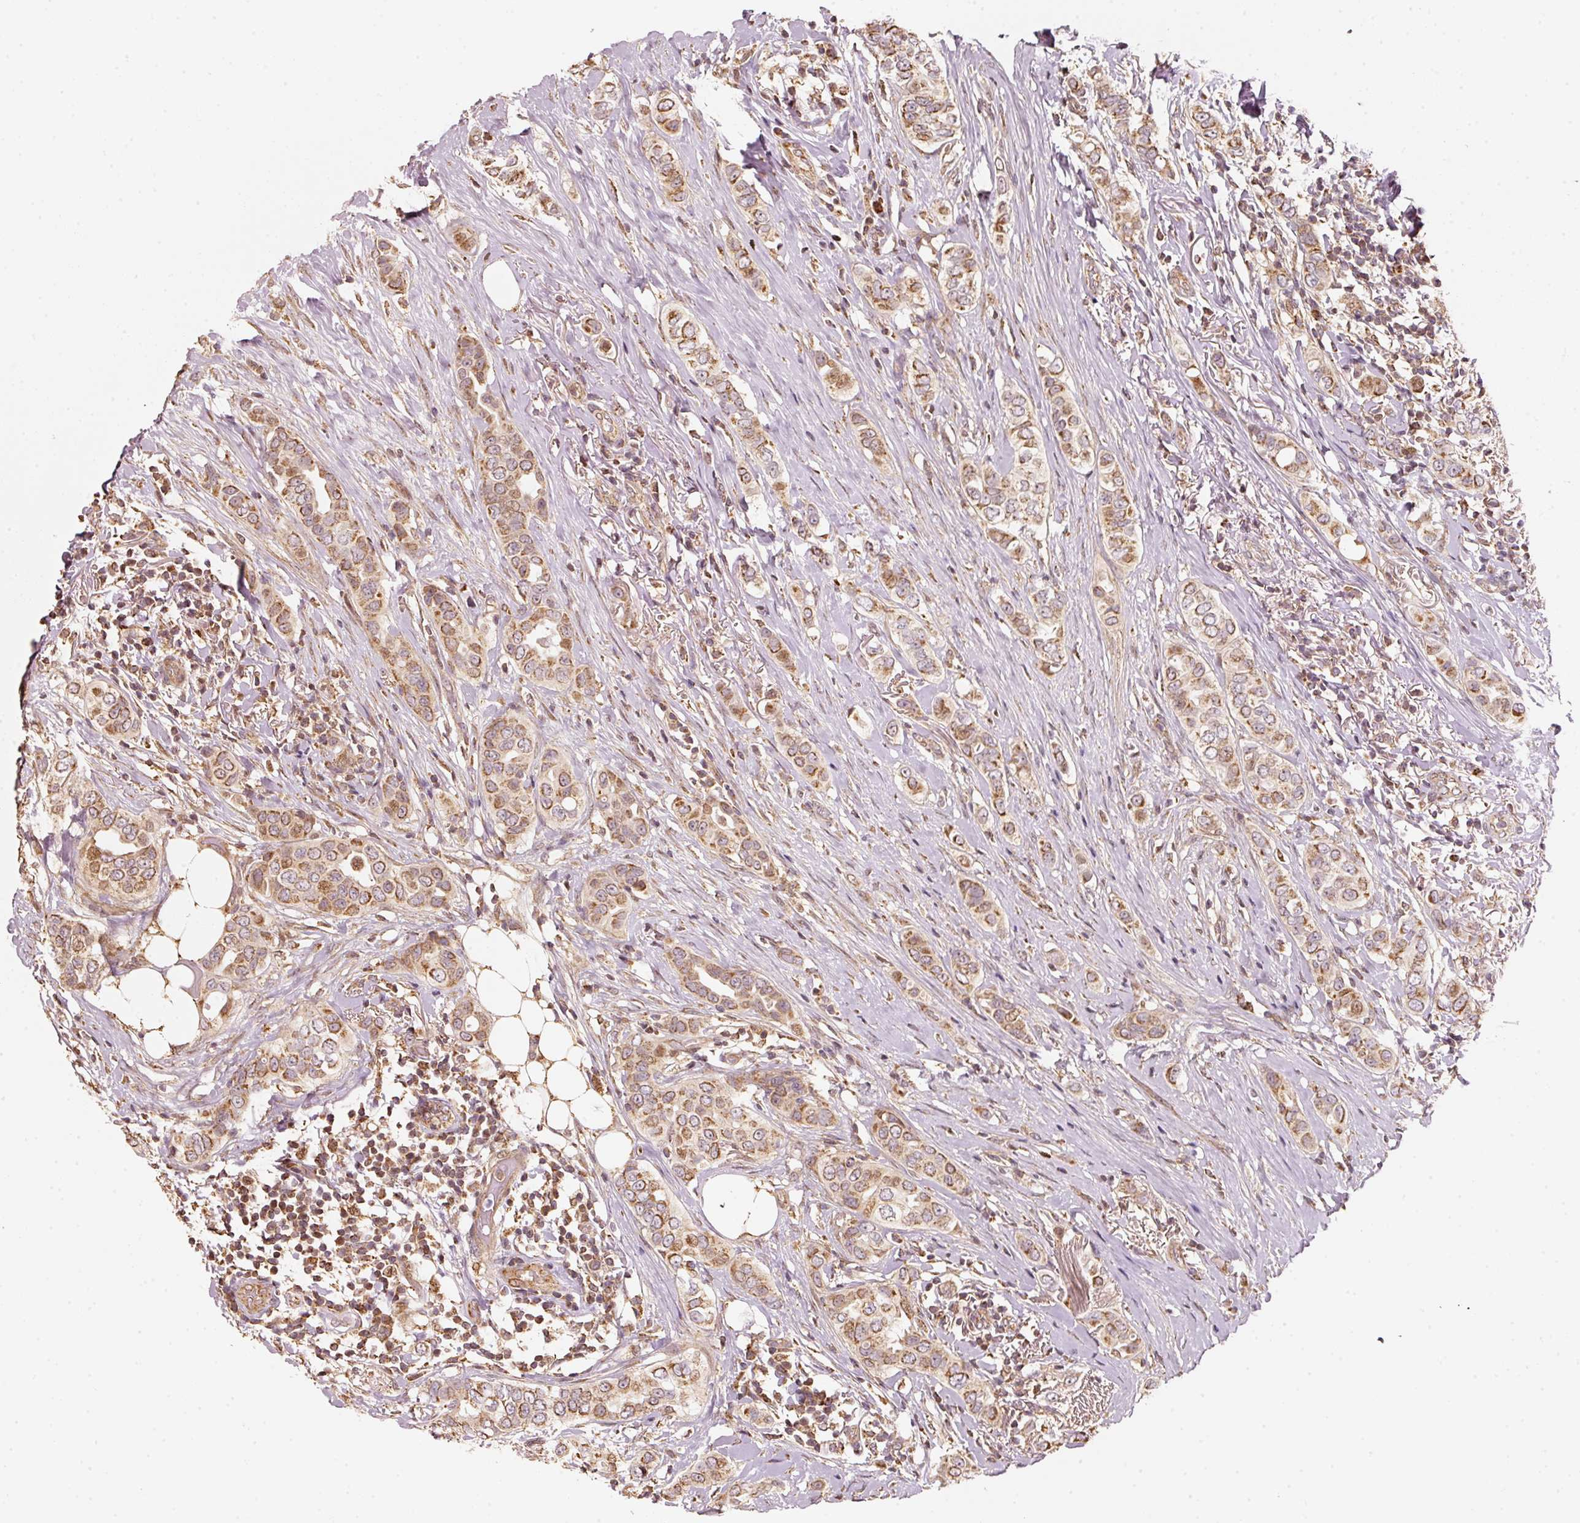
{"staining": {"intensity": "moderate", "quantity": ">75%", "location": "cytoplasmic/membranous"}, "tissue": "breast cancer", "cell_type": "Tumor cells", "image_type": "cancer", "snomed": [{"axis": "morphology", "description": "Lobular carcinoma"}, {"axis": "topography", "description": "Breast"}], "caption": "Moderate cytoplasmic/membranous staining for a protein is seen in about >75% of tumor cells of lobular carcinoma (breast) using IHC.", "gene": "RAB35", "patient": {"sex": "female", "age": 51}}